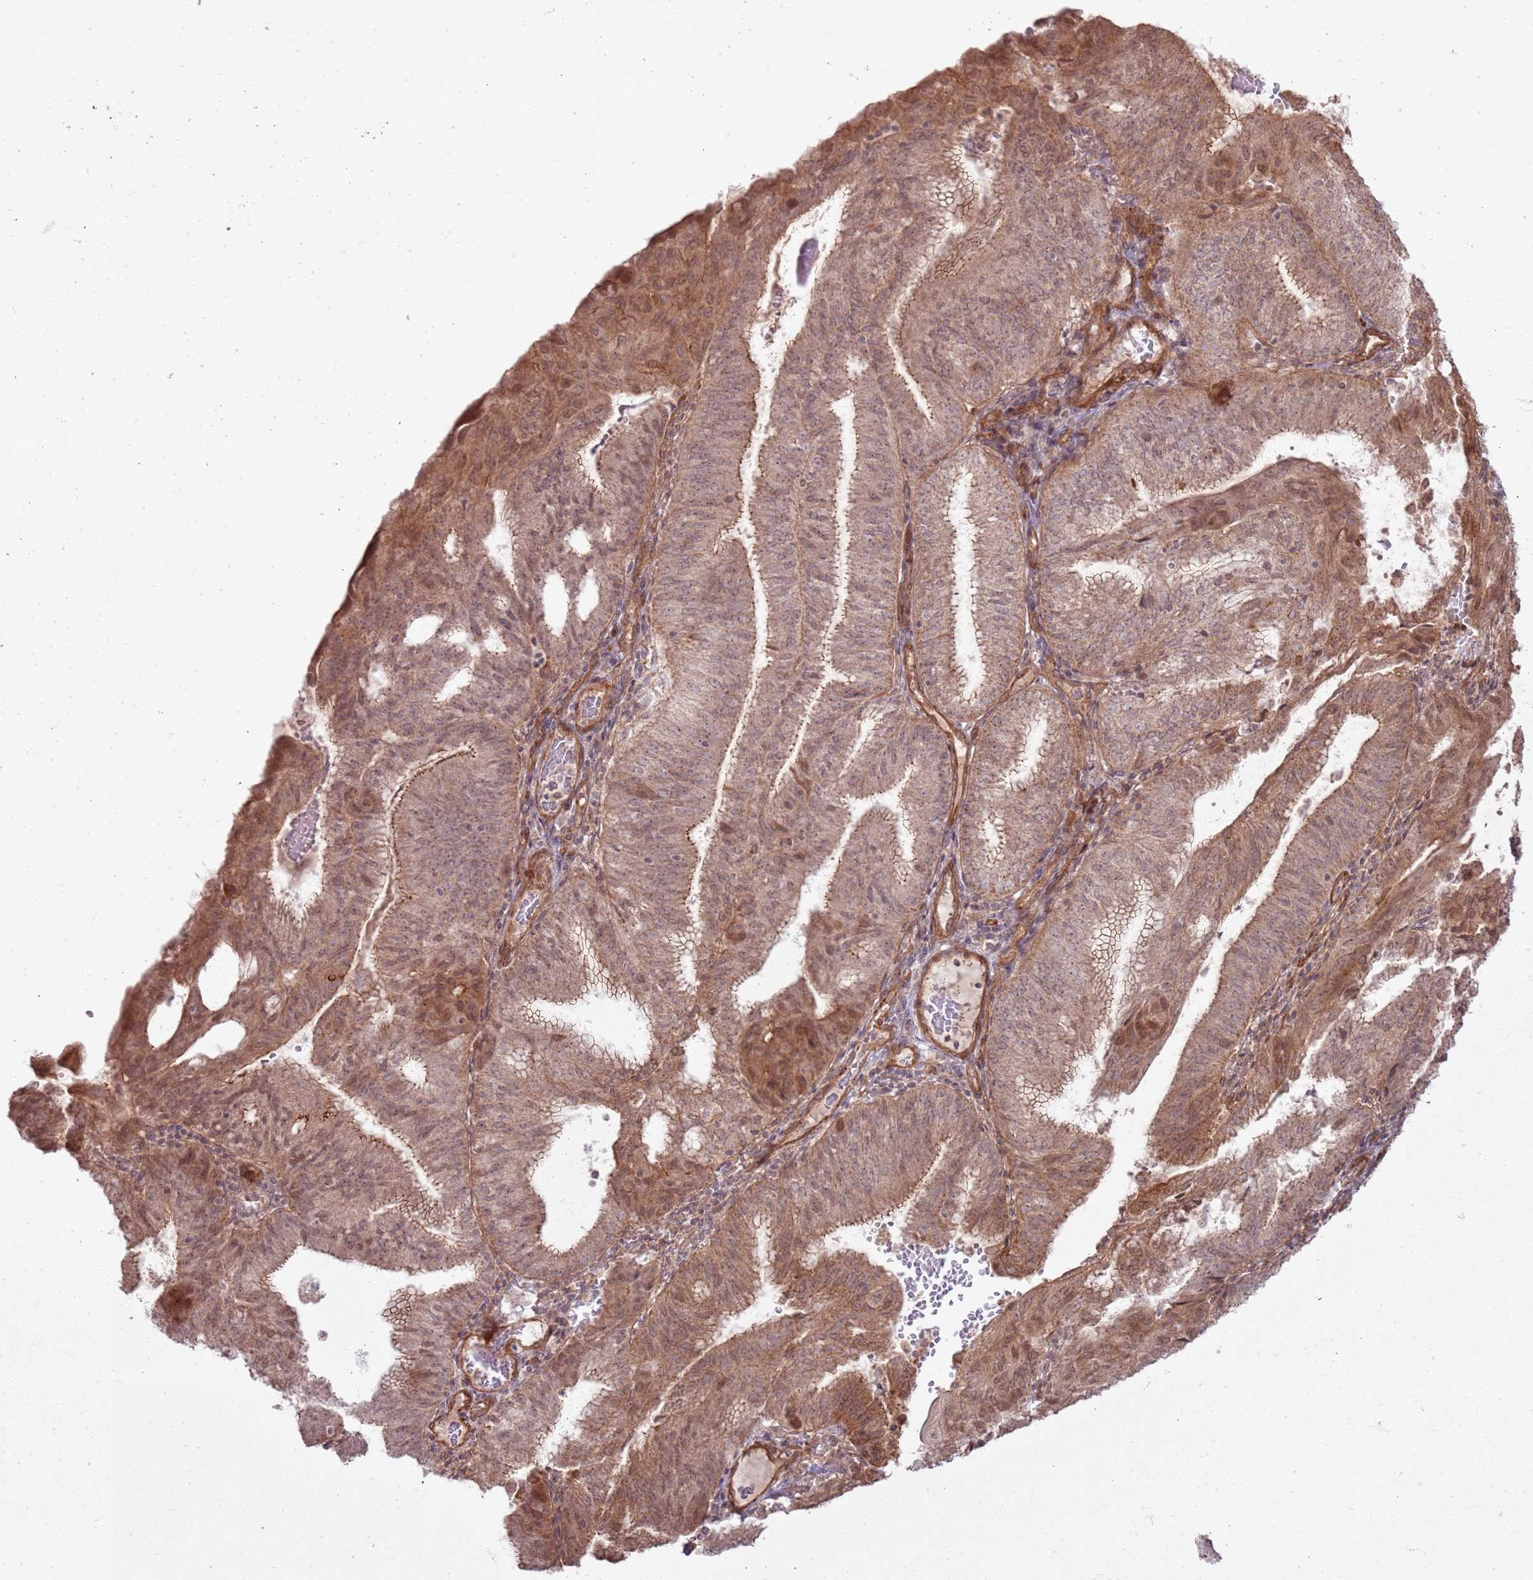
{"staining": {"intensity": "moderate", "quantity": ">75%", "location": "cytoplasmic/membranous,nuclear"}, "tissue": "endometrial cancer", "cell_type": "Tumor cells", "image_type": "cancer", "snomed": [{"axis": "morphology", "description": "Adenocarcinoma, NOS"}, {"axis": "topography", "description": "Endometrium"}], "caption": "Tumor cells reveal medium levels of moderate cytoplasmic/membranous and nuclear expression in about >75% of cells in endometrial adenocarcinoma. The staining was performed using DAB to visualize the protein expression in brown, while the nuclei were stained in blue with hematoxylin (Magnification: 20x).", "gene": "ZNF623", "patient": {"sex": "female", "age": 49}}